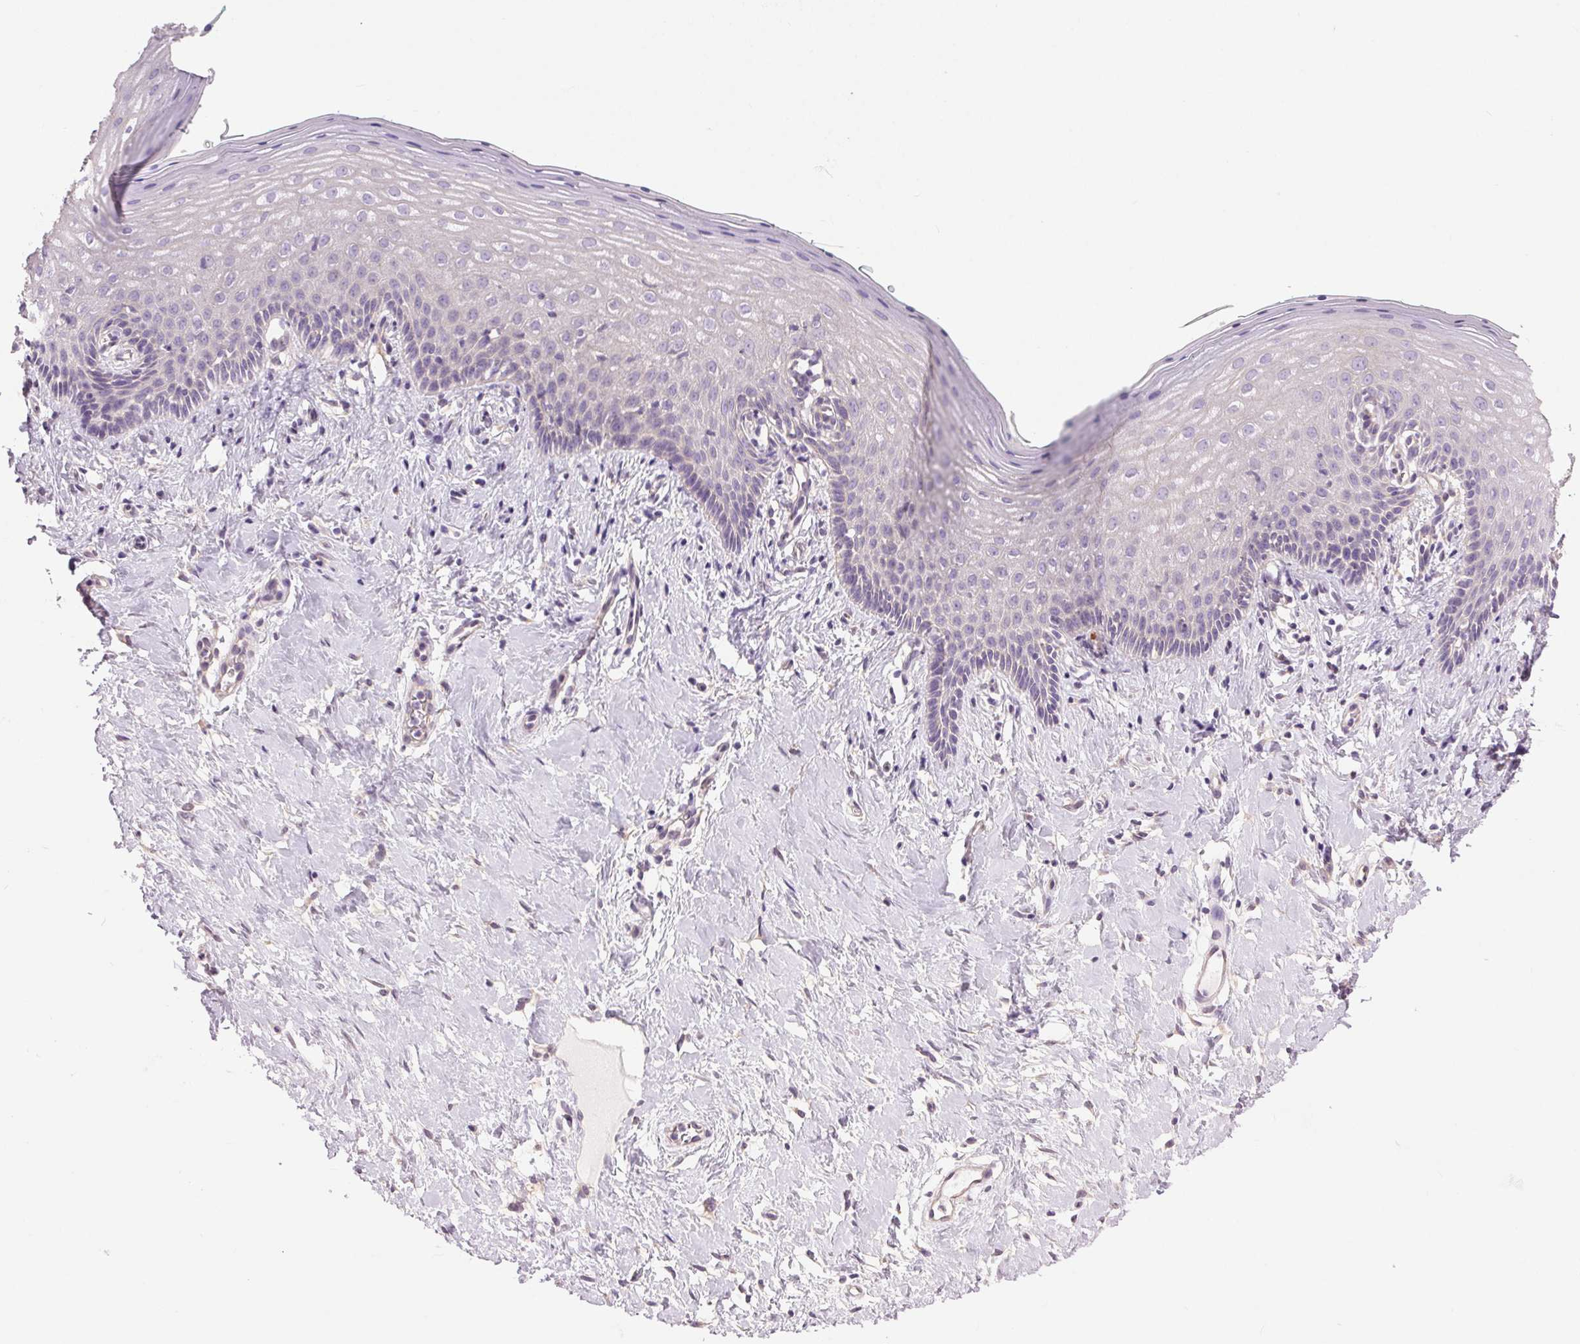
{"staining": {"intensity": "negative", "quantity": "none", "location": "none"}, "tissue": "vagina", "cell_type": "Squamous epithelial cells", "image_type": "normal", "snomed": [{"axis": "morphology", "description": "Normal tissue, NOS"}, {"axis": "topography", "description": "Vagina"}], "caption": "This is an IHC micrograph of unremarkable vagina. There is no staining in squamous epithelial cells.", "gene": "CTNNA3", "patient": {"sex": "female", "age": 42}}